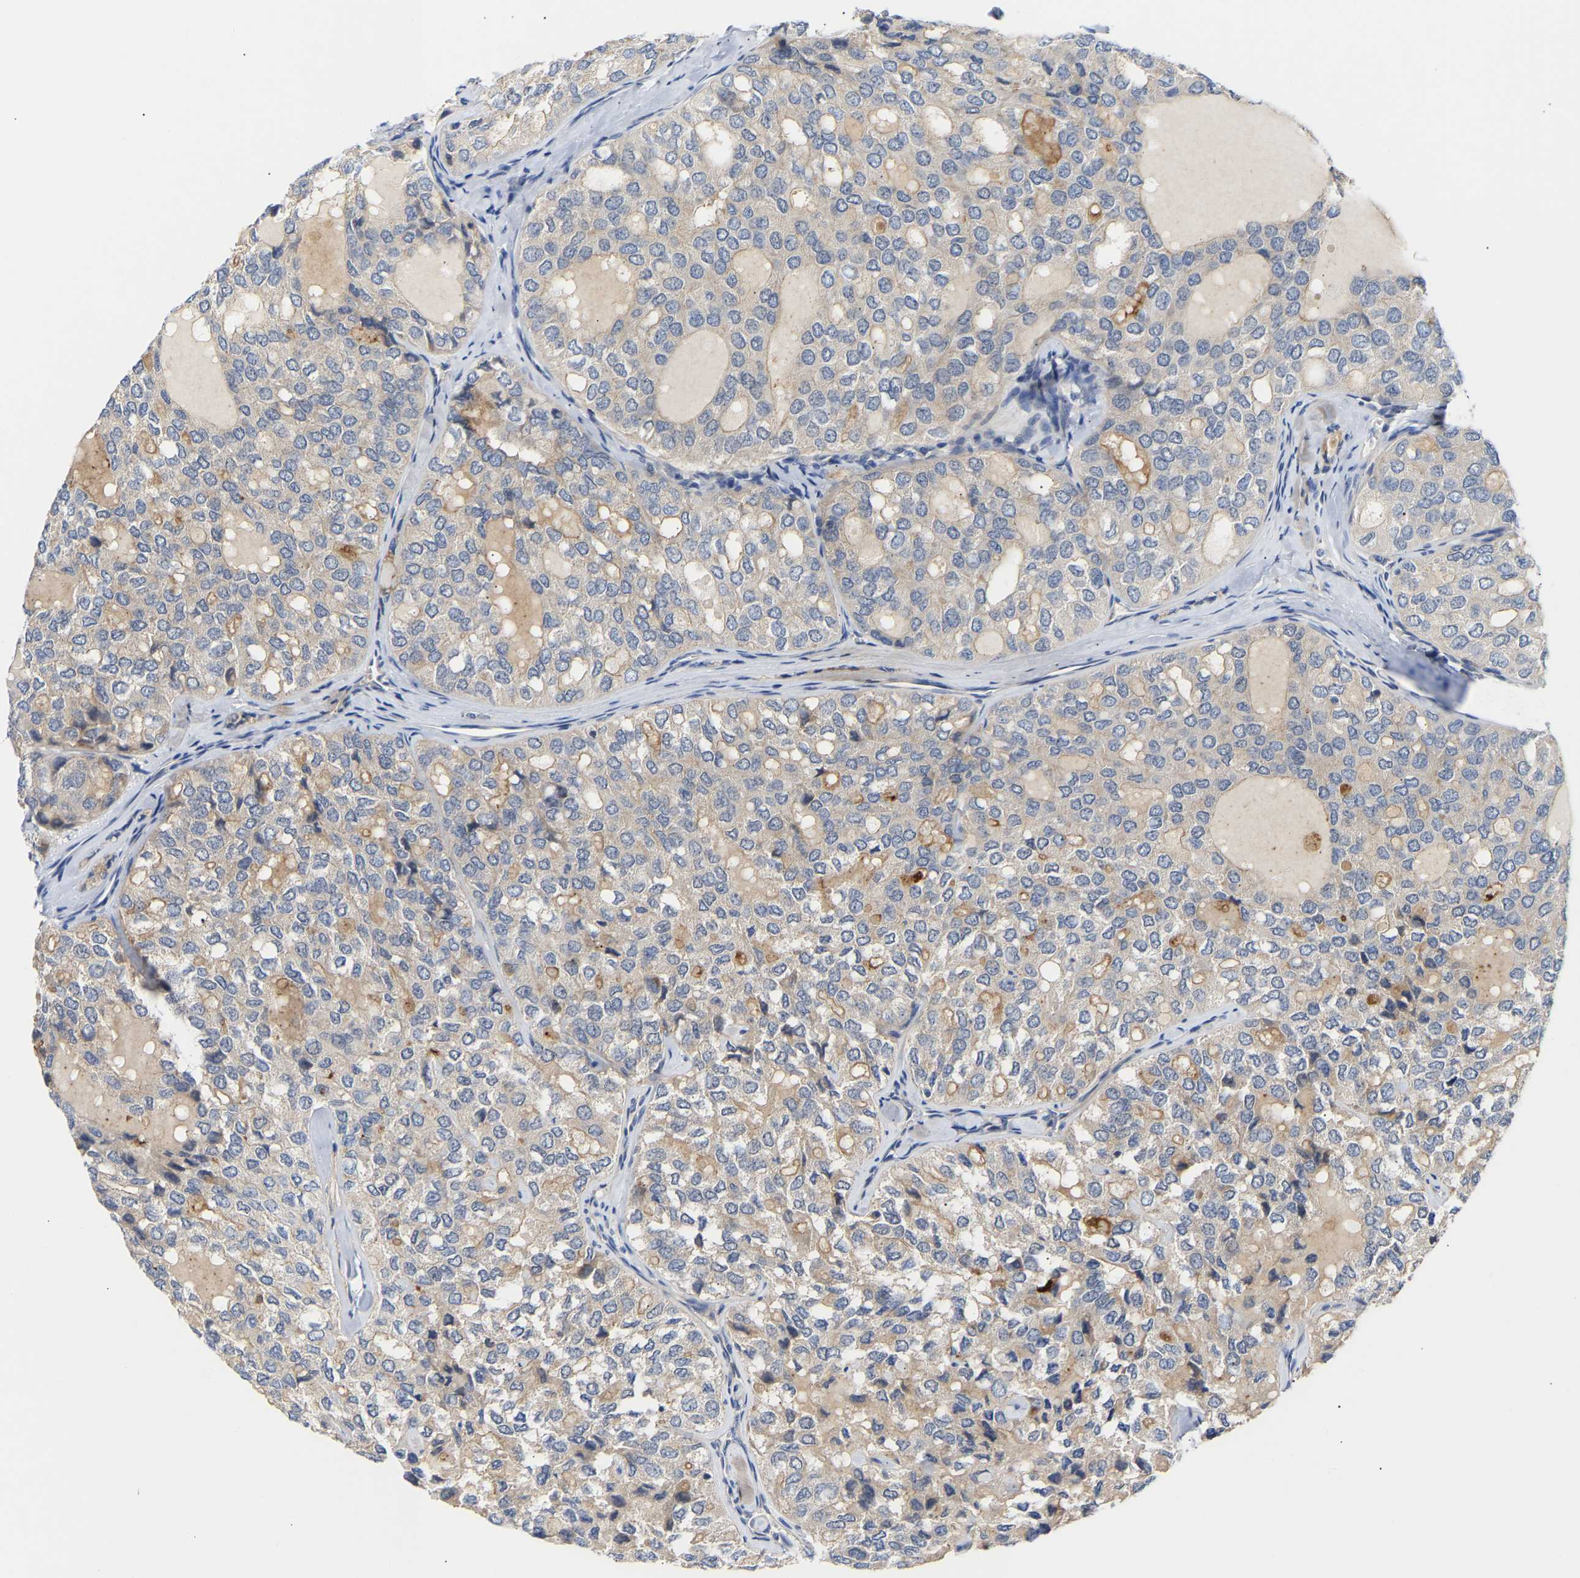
{"staining": {"intensity": "weak", "quantity": "25%-75%", "location": "cytoplasmic/membranous"}, "tissue": "thyroid cancer", "cell_type": "Tumor cells", "image_type": "cancer", "snomed": [{"axis": "morphology", "description": "Follicular adenoma carcinoma, NOS"}, {"axis": "topography", "description": "Thyroid gland"}], "caption": "Immunohistochemistry (IHC) histopathology image of neoplastic tissue: thyroid follicular adenoma carcinoma stained using IHC displays low levels of weak protein expression localized specifically in the cytoplasmic/membranous of tumor cells, appearing as a cytoplasmic/membranous brown color.", "gene": "KASH5", "patient": {"sex": "male", "age": 75}}